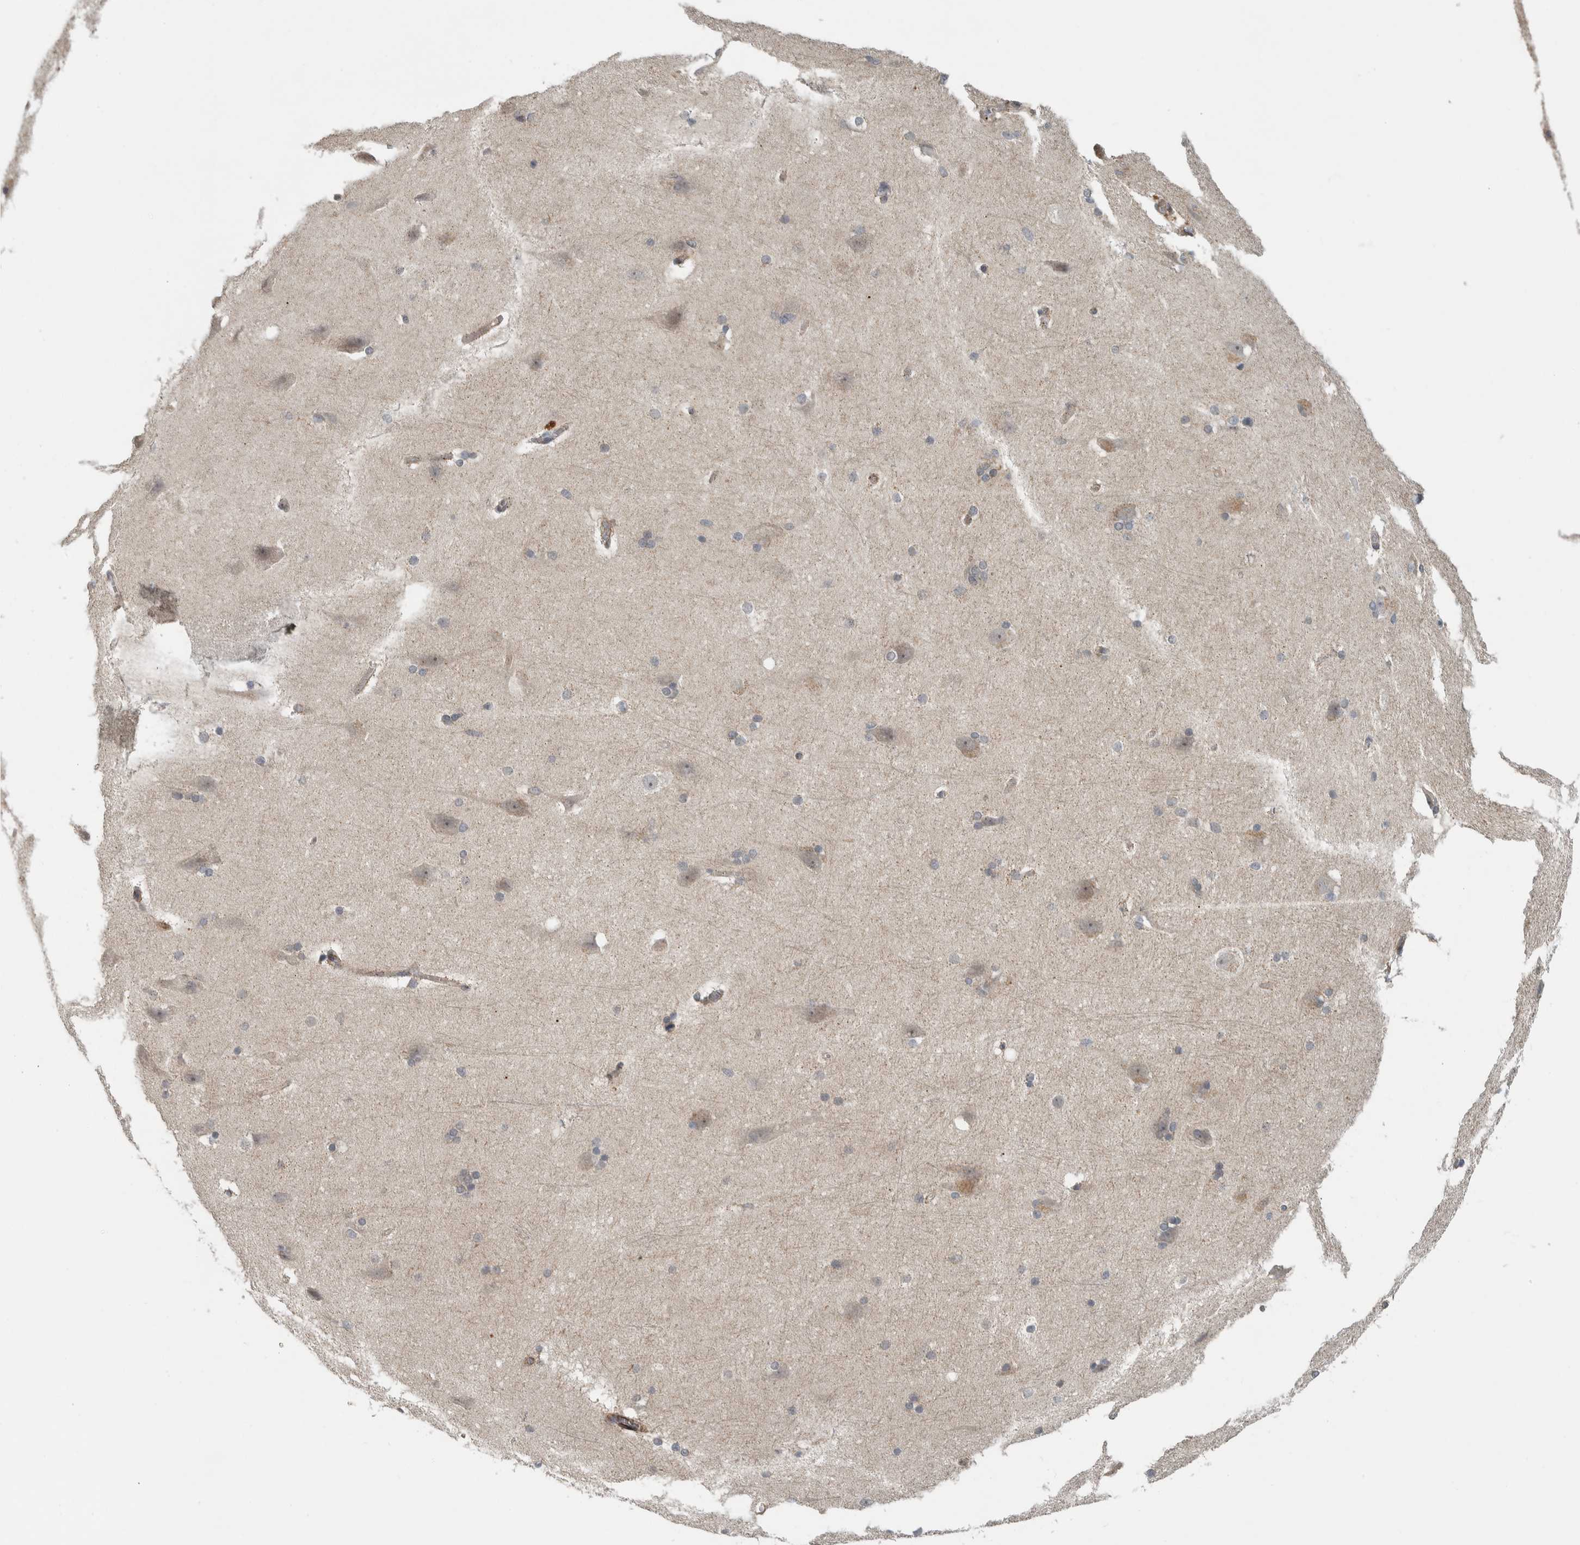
{"staining": {"intensity": "moderate", "quantity": ">75%", "location": "cytoplasmic/membranous"}, "tissue": "cerebral cortex", "cell_type": "Endothelial cells", "image_type": "normal", "snomed": [{"axis": "morphology", "description": "Normal tissue, NOS"}, {"axis": "topography", "description": "Cerebral cortex"}, {"axis": "topography", "description": "Hippocampus"}], "caption": "Cerebral cortex stained with a brown dye exhibits moderate cytoplasmic/membranous positive staining in approximately >75% of endothelial cells.", "gene": "LBHD1", "patient": {"sex": "female", "age": 19}}